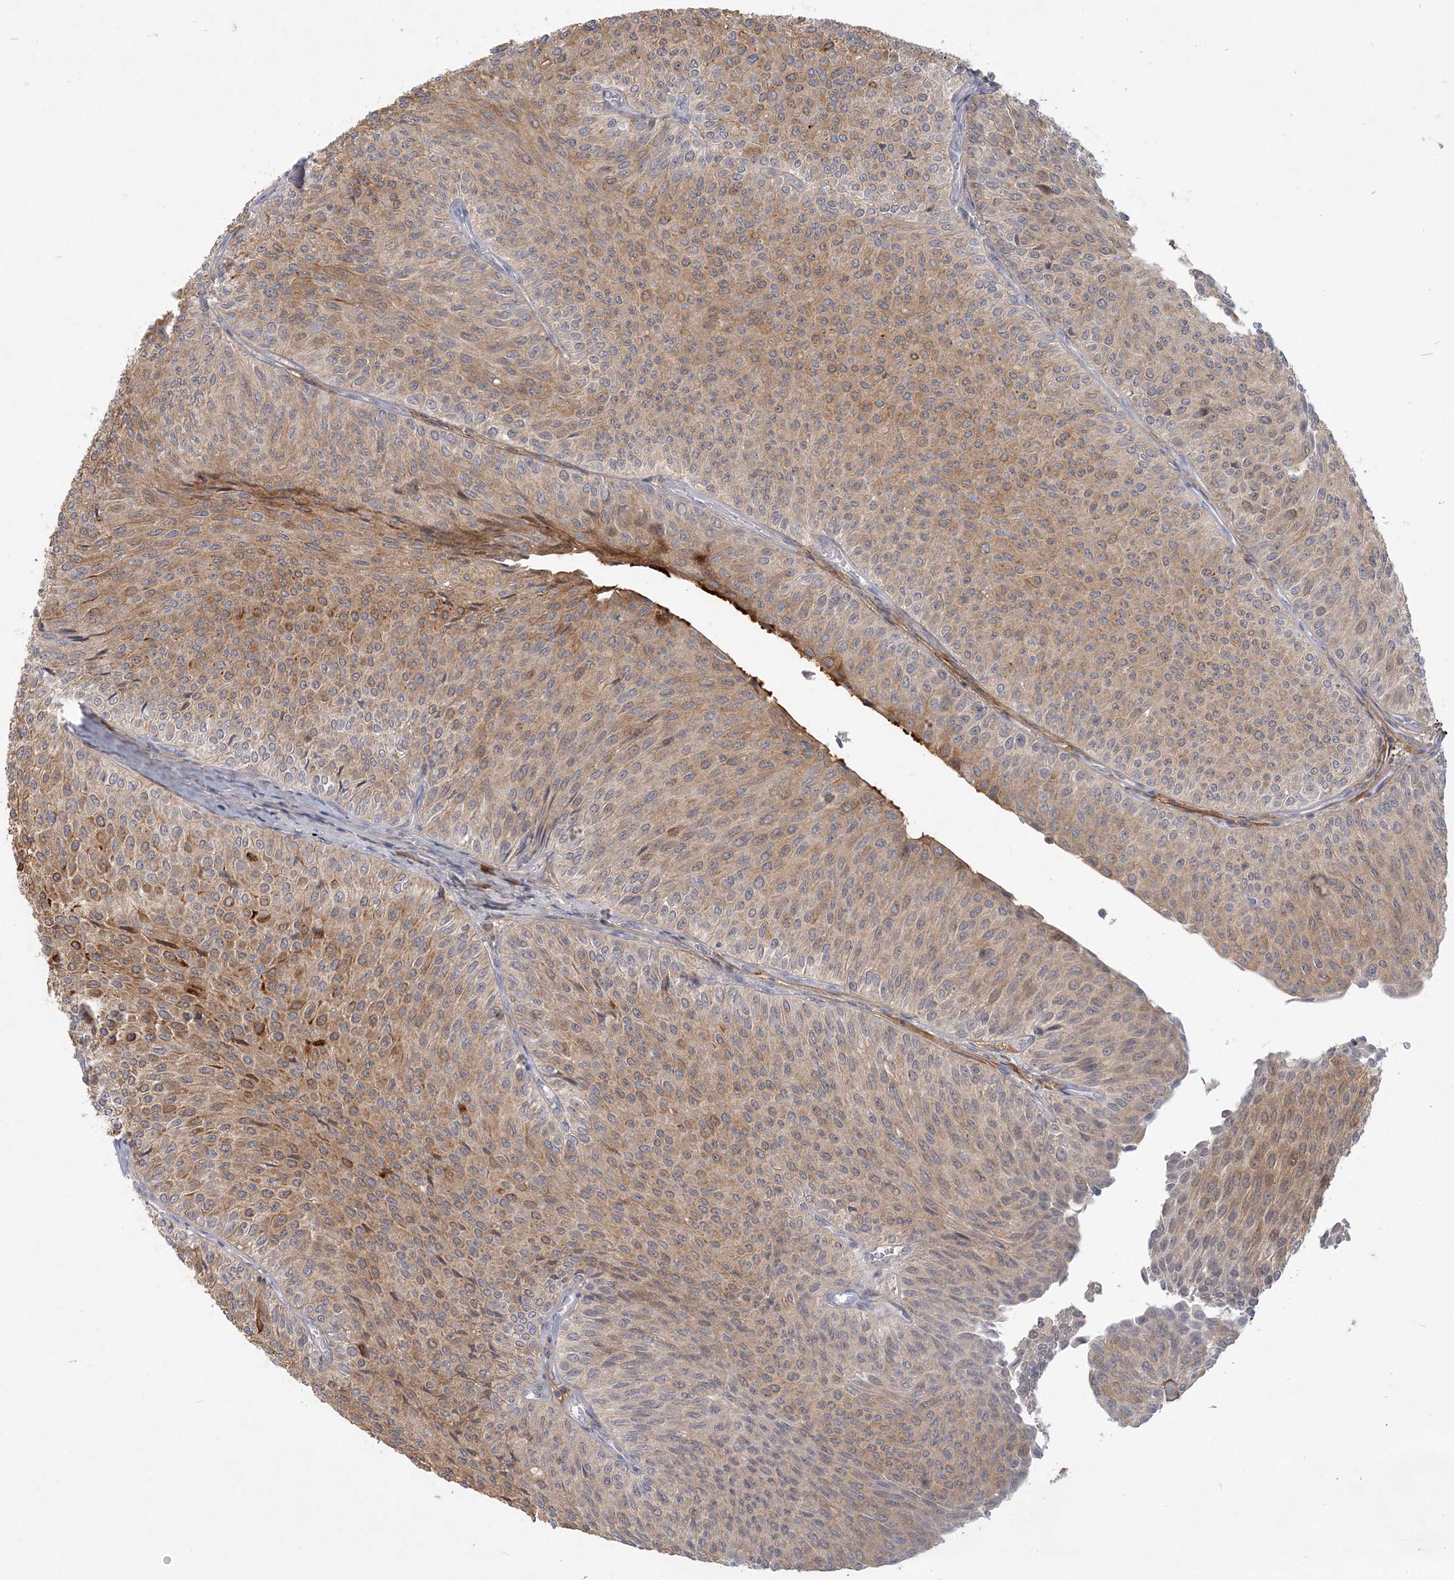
{"staining": {"intensity": "weak", "quantity": ">75%", "location": "cytoplasmic/membranous"}, "tissue": "urothelial cancer", "cell_type": "Tumor cells", "image_type": "cancer", "snomed": [{"axis": "morphology", "description": "Urothelial carcinoma, Low grade"}, {"axis": "topography", "description": "Urinary bladder"}], "caption": "Protein staining demonstrates weak cytoplasmic/membranous positivity in about >75% of tumor cells in urothelial cancer.", "gene": "GMPPA", "patient": {"sex": "male", "age": 78}}